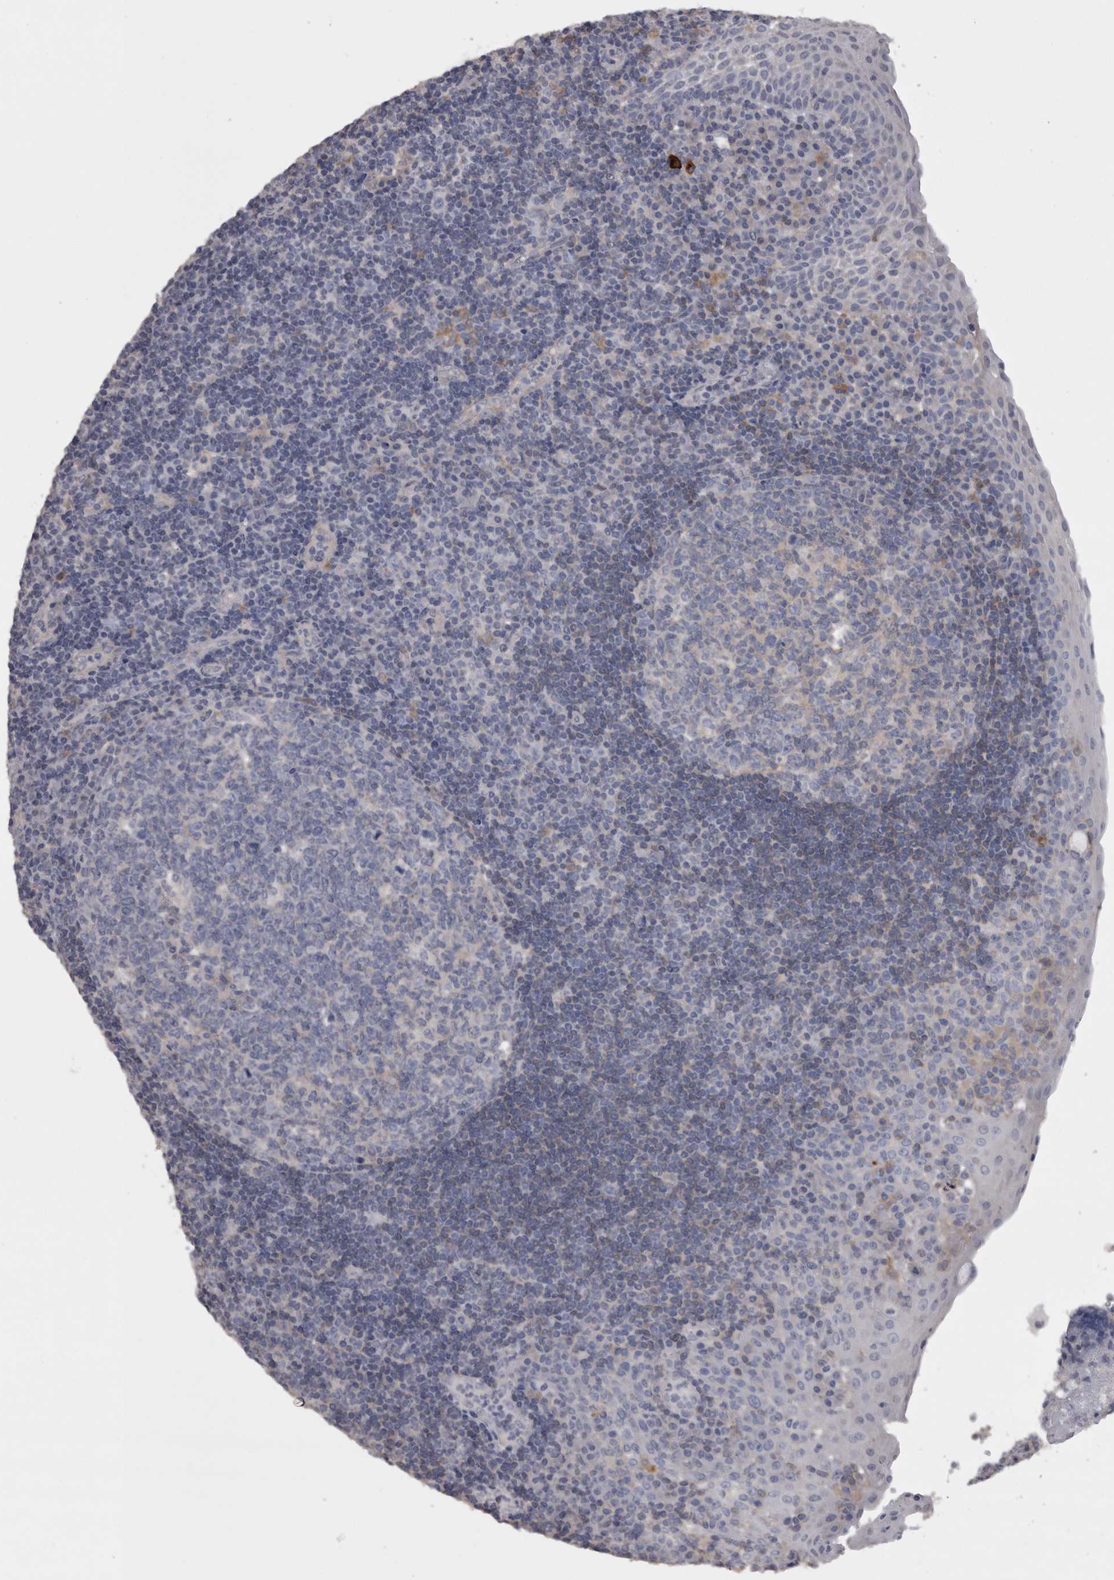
{"staining": {"intensity": "negative", "quantity": "none", "location": "none"}, "tissue": "tonsil", "cell_type": "Germinal center cells", "image_type": "normal", "snomed": [{"axis": "morphology", "description": "Normal tissue, NOS"}, {"axis": "topography", "description": "Tonsil"}], "caption": "Germinal center cells are negative for brown protein staining in unremarkable tonsil.", "gene": "CAMK2D", "patient": {"sex": "female", "age": 40}}